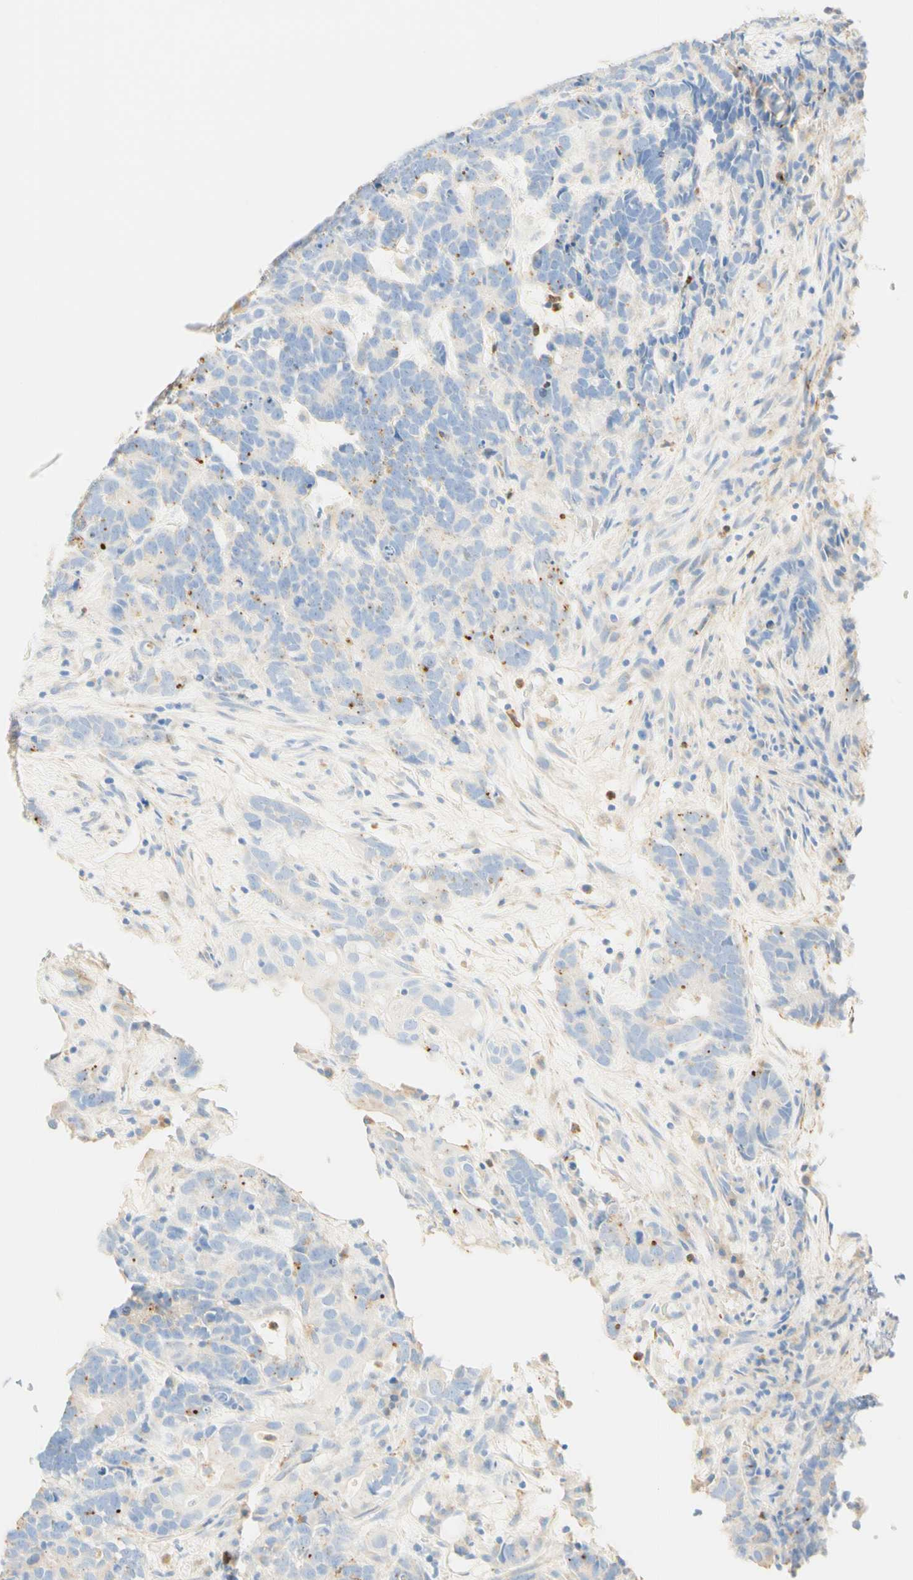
{"staining": {"intensity": "negative", "quantity": "none", "location": "none"}, "tissue": "testis cancer", "cell_type": "Tumor cells", "image_type": "cancer", "snomed": [{"axis": "morphology", "description": "Carcinoma, Embryonal, NOS"}, {"axis": "topography", "description": "Testis"}], "caption": "This is an immunohistochemistry photomicrograph of testis embryonal carcinoma. There is no staining in tumor cells.", "gene": "CD63", "patient": {"sex": "male", "age": 26}}